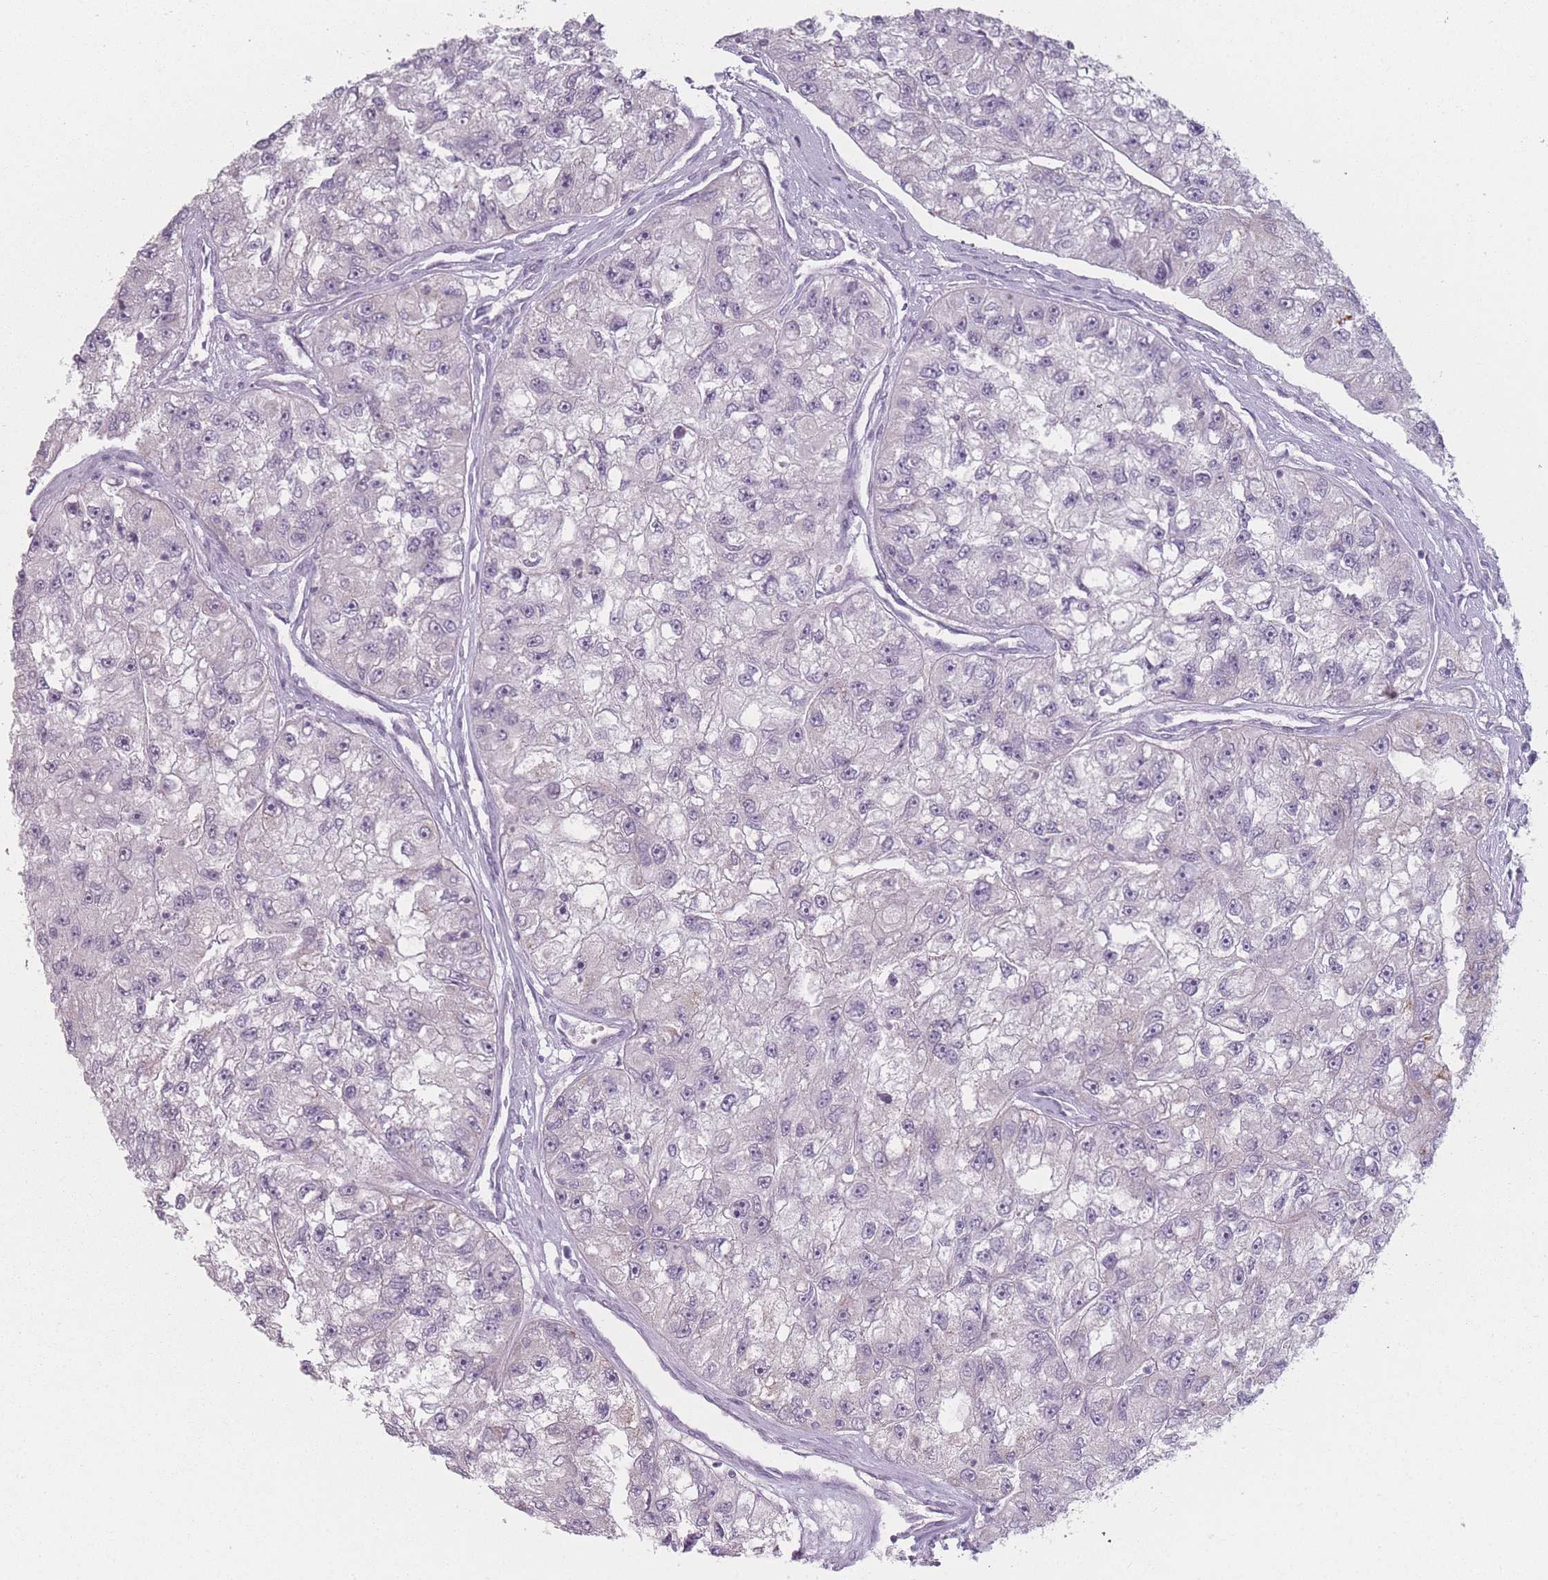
{"staining": {"intensity": "negative", "quantity": "none", "location": "none"}, "tissue": "renal cancer", "cell_type": "Tumor cells", "image_type": "cancer", "snomed": [{"axis": "morphology", "description": "Adenocarcinoma, NOS"}, {"axis": "topography", "description": "Kidney"}], "caption": "The image demonstrates no staining of tumor cells in renal cancer (adenocarcinoma). (DAB immunohistochemistry (IHC) visualized using brightfield microscopy, high magnification).", "gene": "RASL10B", "patient": {"sex": "male", "age": 63}}